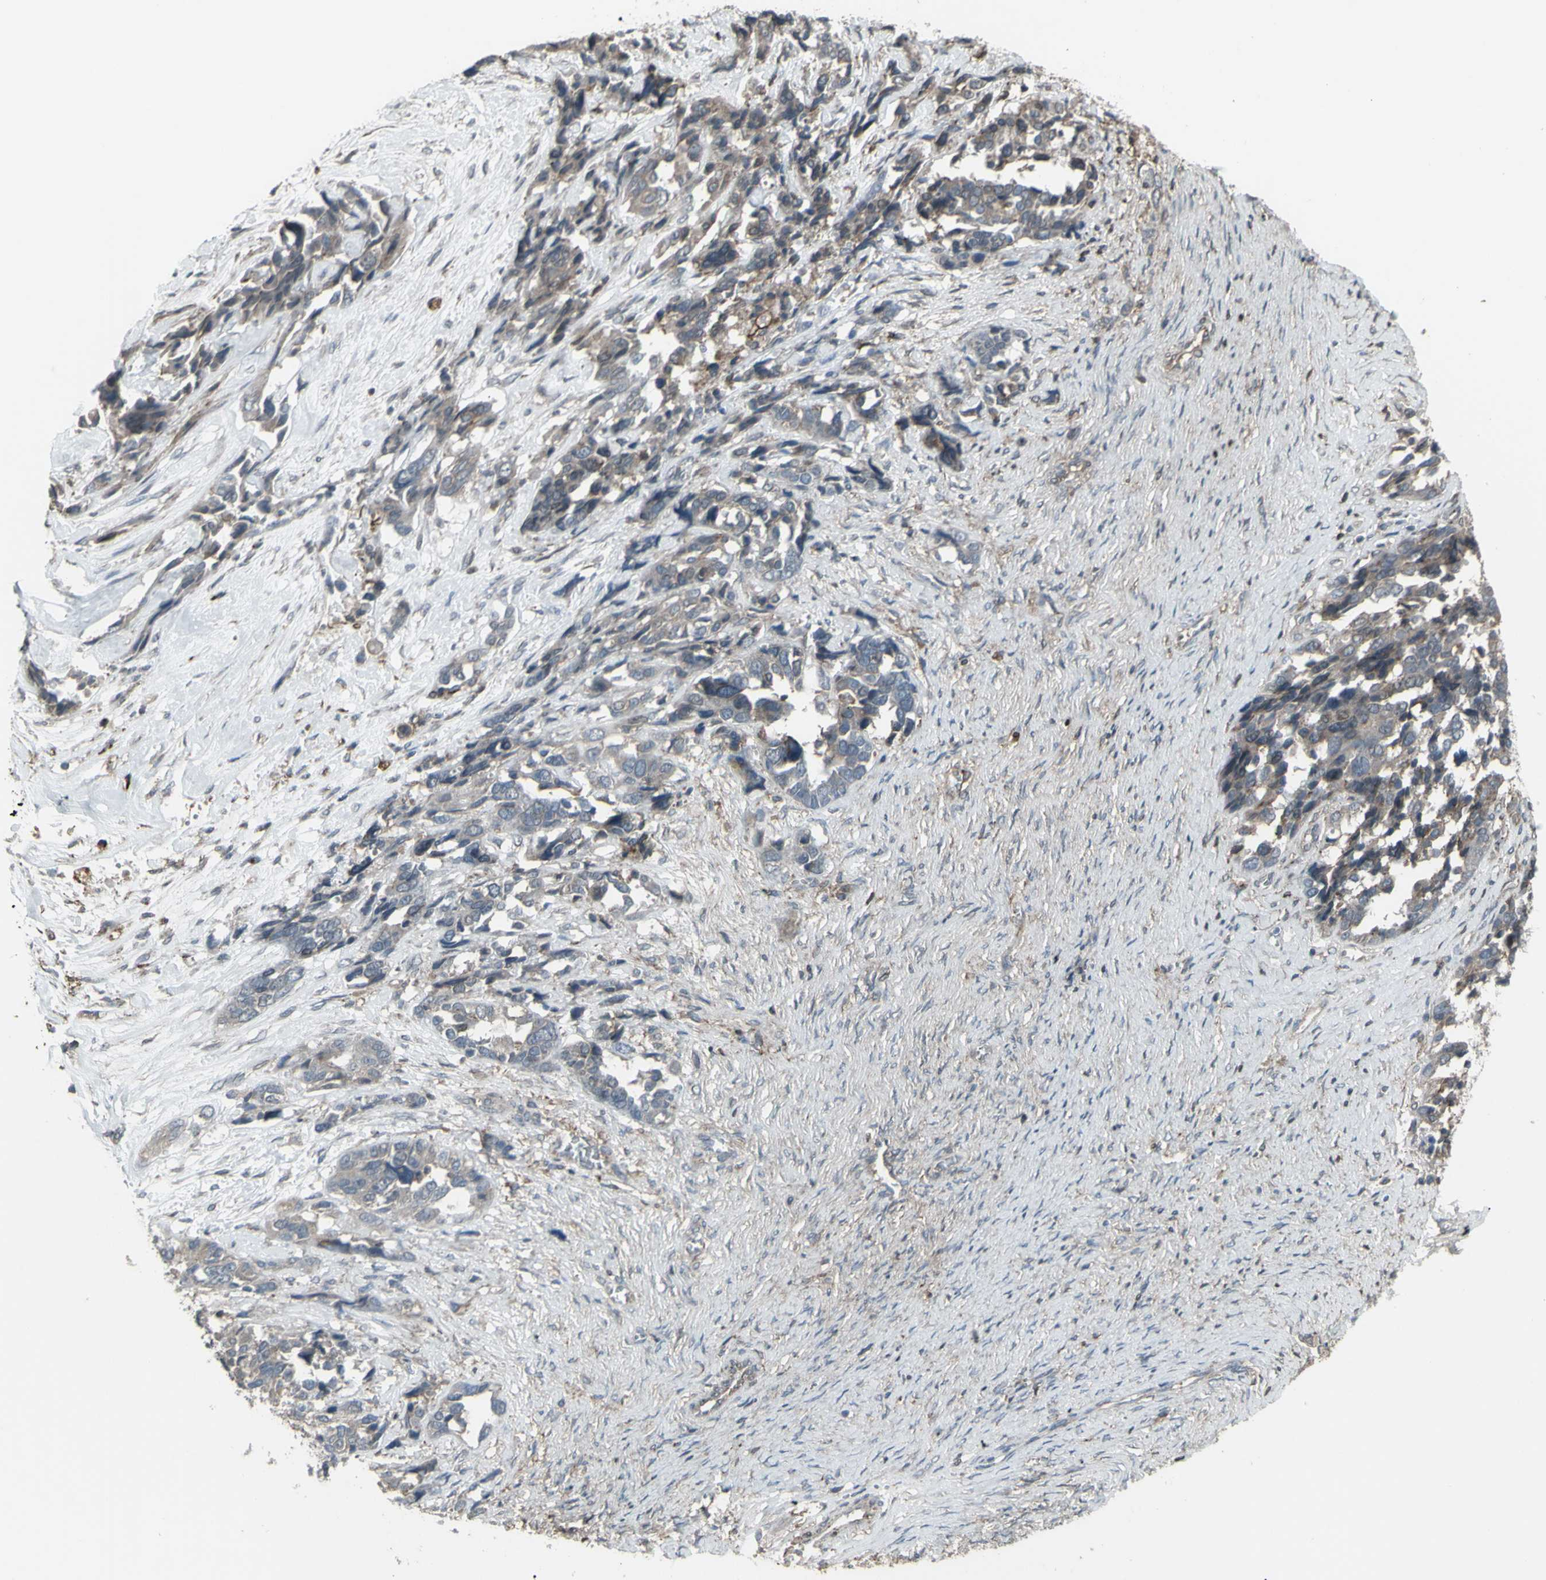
{"staining": {"intensity": "weak", "quantity": ">75%", "location": "cytoplasmic/membranous"}, "tissue": "ovarian cancer", "cell_type": "Tumor cells", "image_type": "cancer", "snomed": [{"axis": "morphology", "description": "Cystadenocarcinoma, serous, NOS"}, {"axis": "topography", "description": "Ovary"}], "caption": "IHC of ovarian serous cystadenocarcinoma reveals low levels of weak cytoplasmic/membranous staining in approximately >75% of tumor cells. The protein is shown in brown color, while the nuclei are stained blue.", "gene": "SMO", "patient": {"sex": "female", "age": 44}}